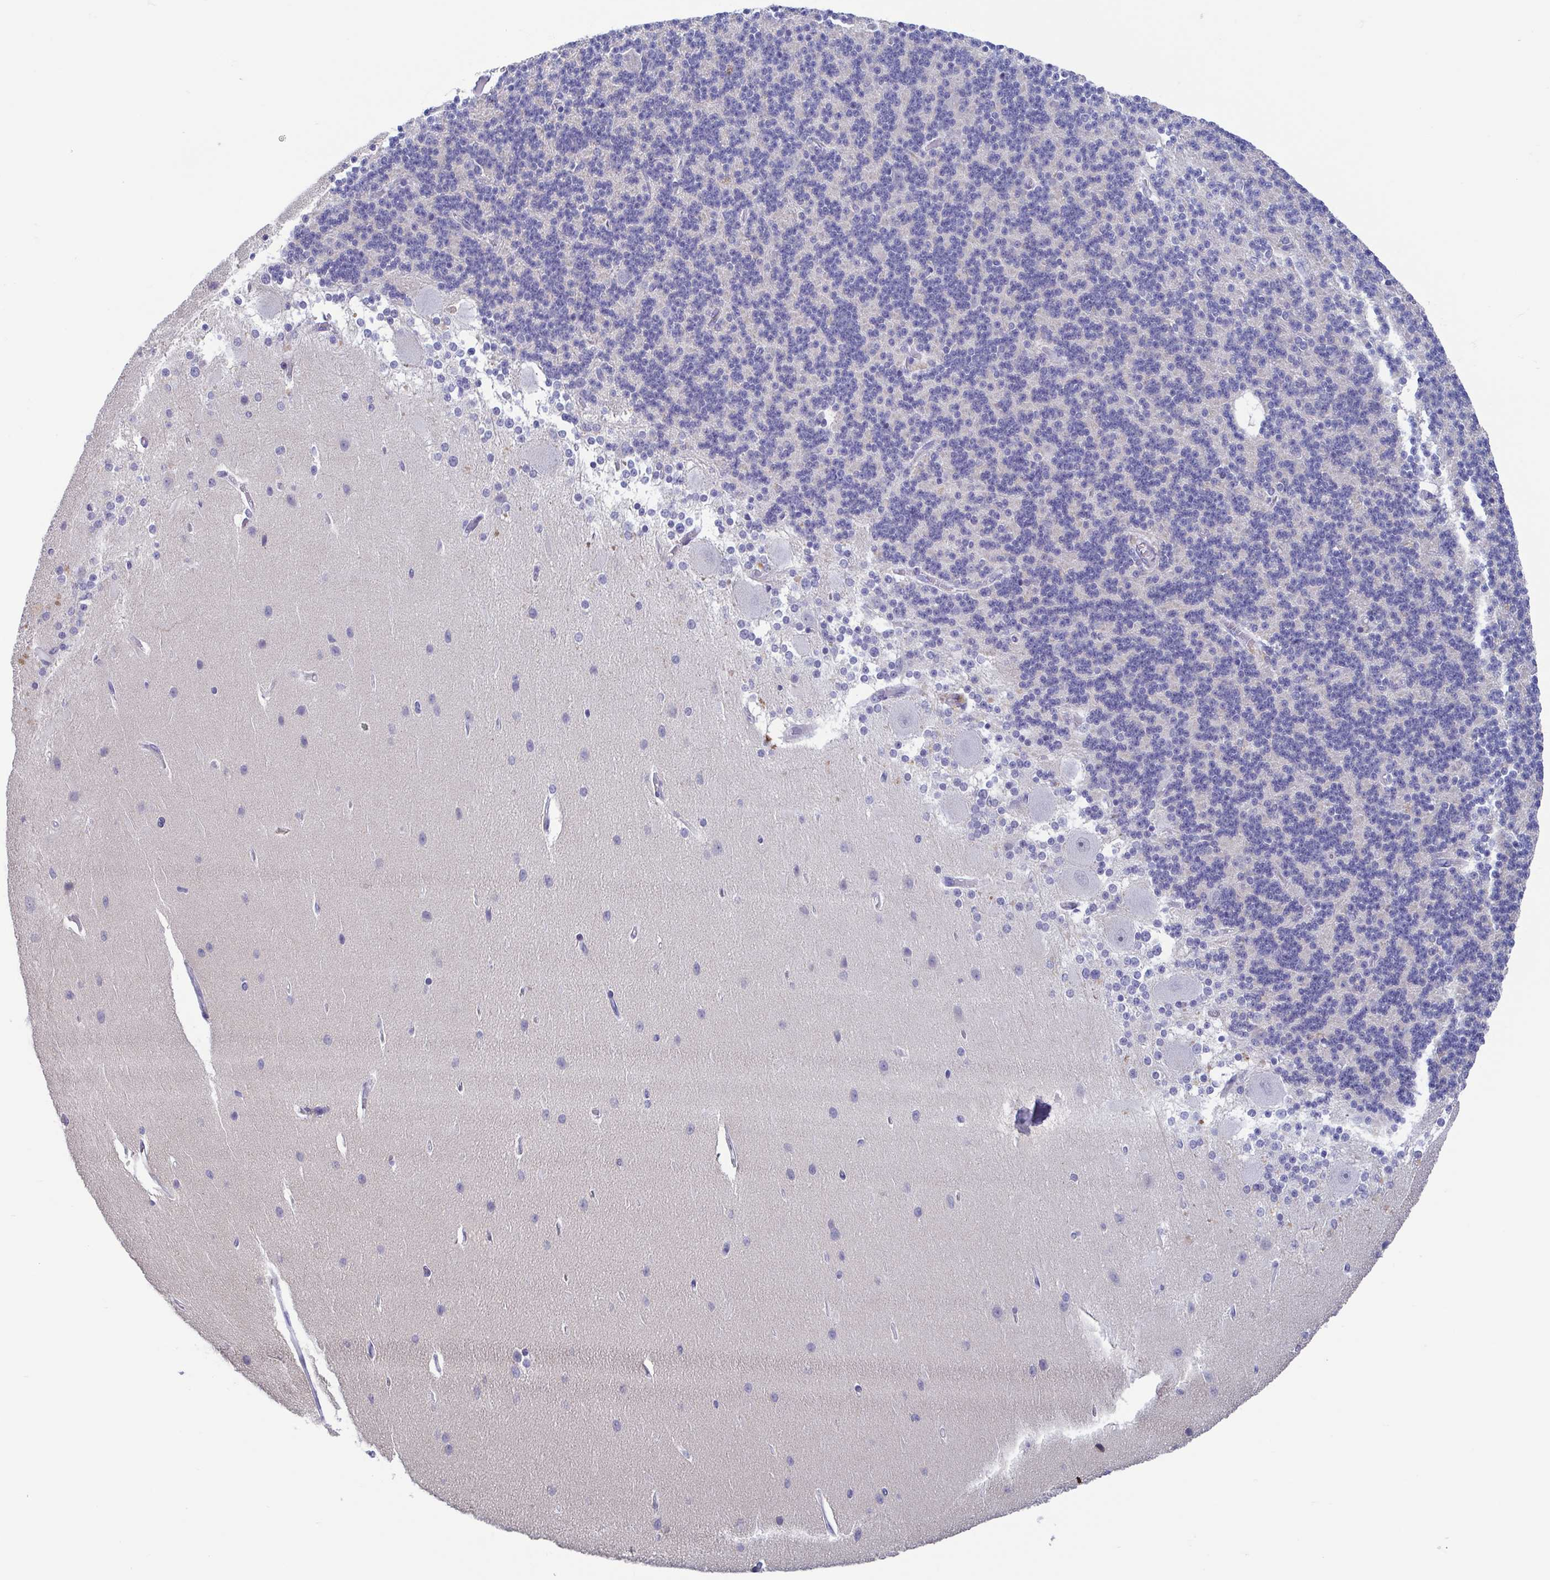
{"staining": {"intensity": "negative", "quantity": "none", "location": "none"}, "tissue": "cerebellum", "cell_type": "Cells in granular layer", "image_type": "normal", "snomed": [{"axis": "morphology", "description": "Normal tissue, NOS"}, {"axis": "topography", "description": "Cerebellum"}], "caption": "Histopathology image shows no protein expression in cells in granular layer of normal cerebellum.", "gene": "PERM1", "patient": {"sex": "female", "age": 54}}